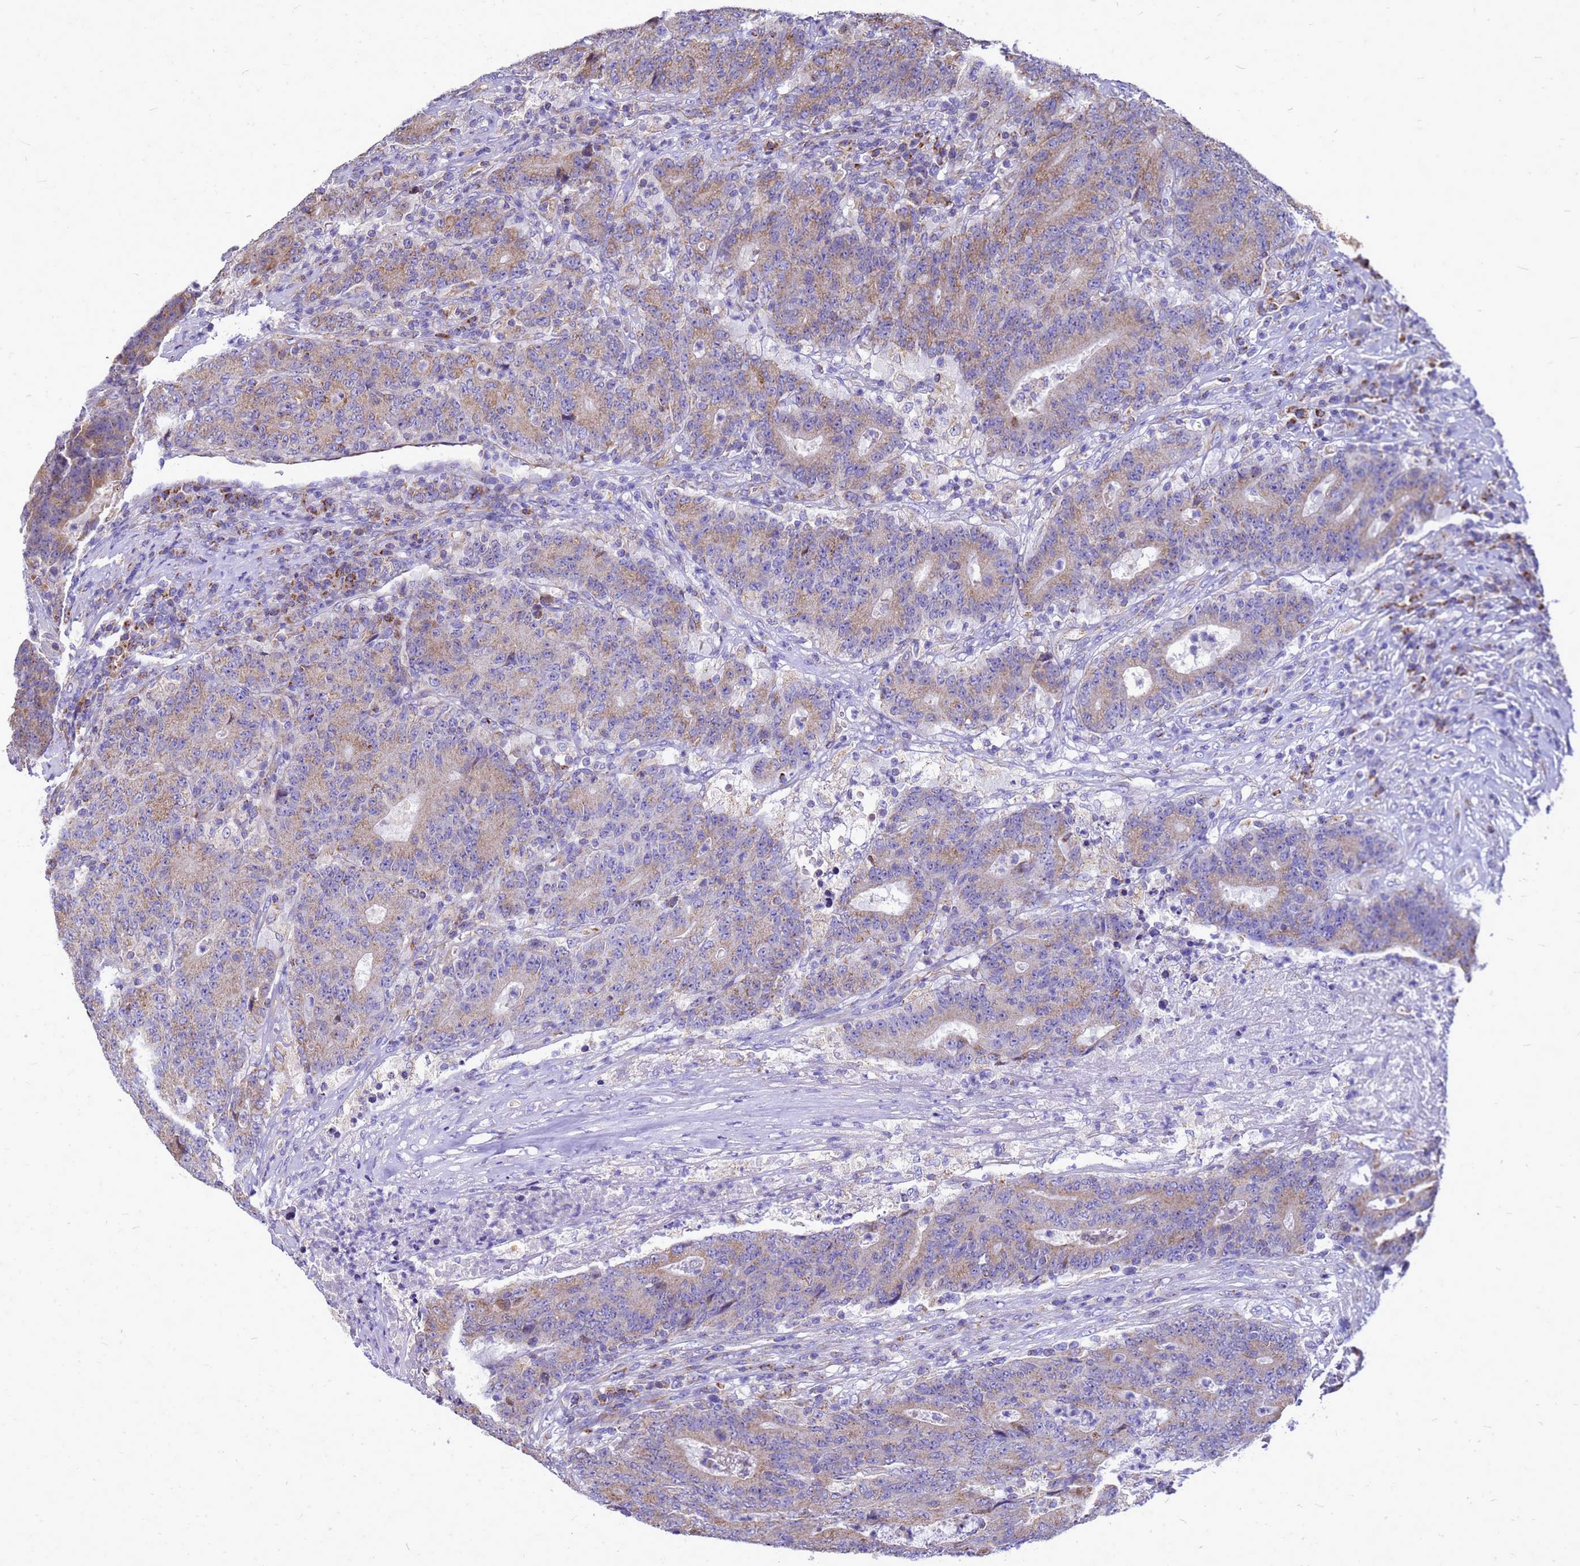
{"staining": {"intensity": "moderate", "quantity": "25%-75%", "location": "cytoplasmic/membranous"}, "tissue": "colorectal cancer", "cell_type": "Tumor cells", "image_type": "cancer", "snomed": [{"axis": "morphology", "description": "Adenocarcinoma, NOS"}, {"axis": "topography", "description": "Colon"}], "caption": "This histopathology image shows immunohistochemistry staining of human colorectal adenocarcinoma, with medium moderate cytoplasmic/membranous expression in approximately 25%-75% of tumor cells.", "gene": "CMC4", "patient": {"sex": "female", "age": 75}}